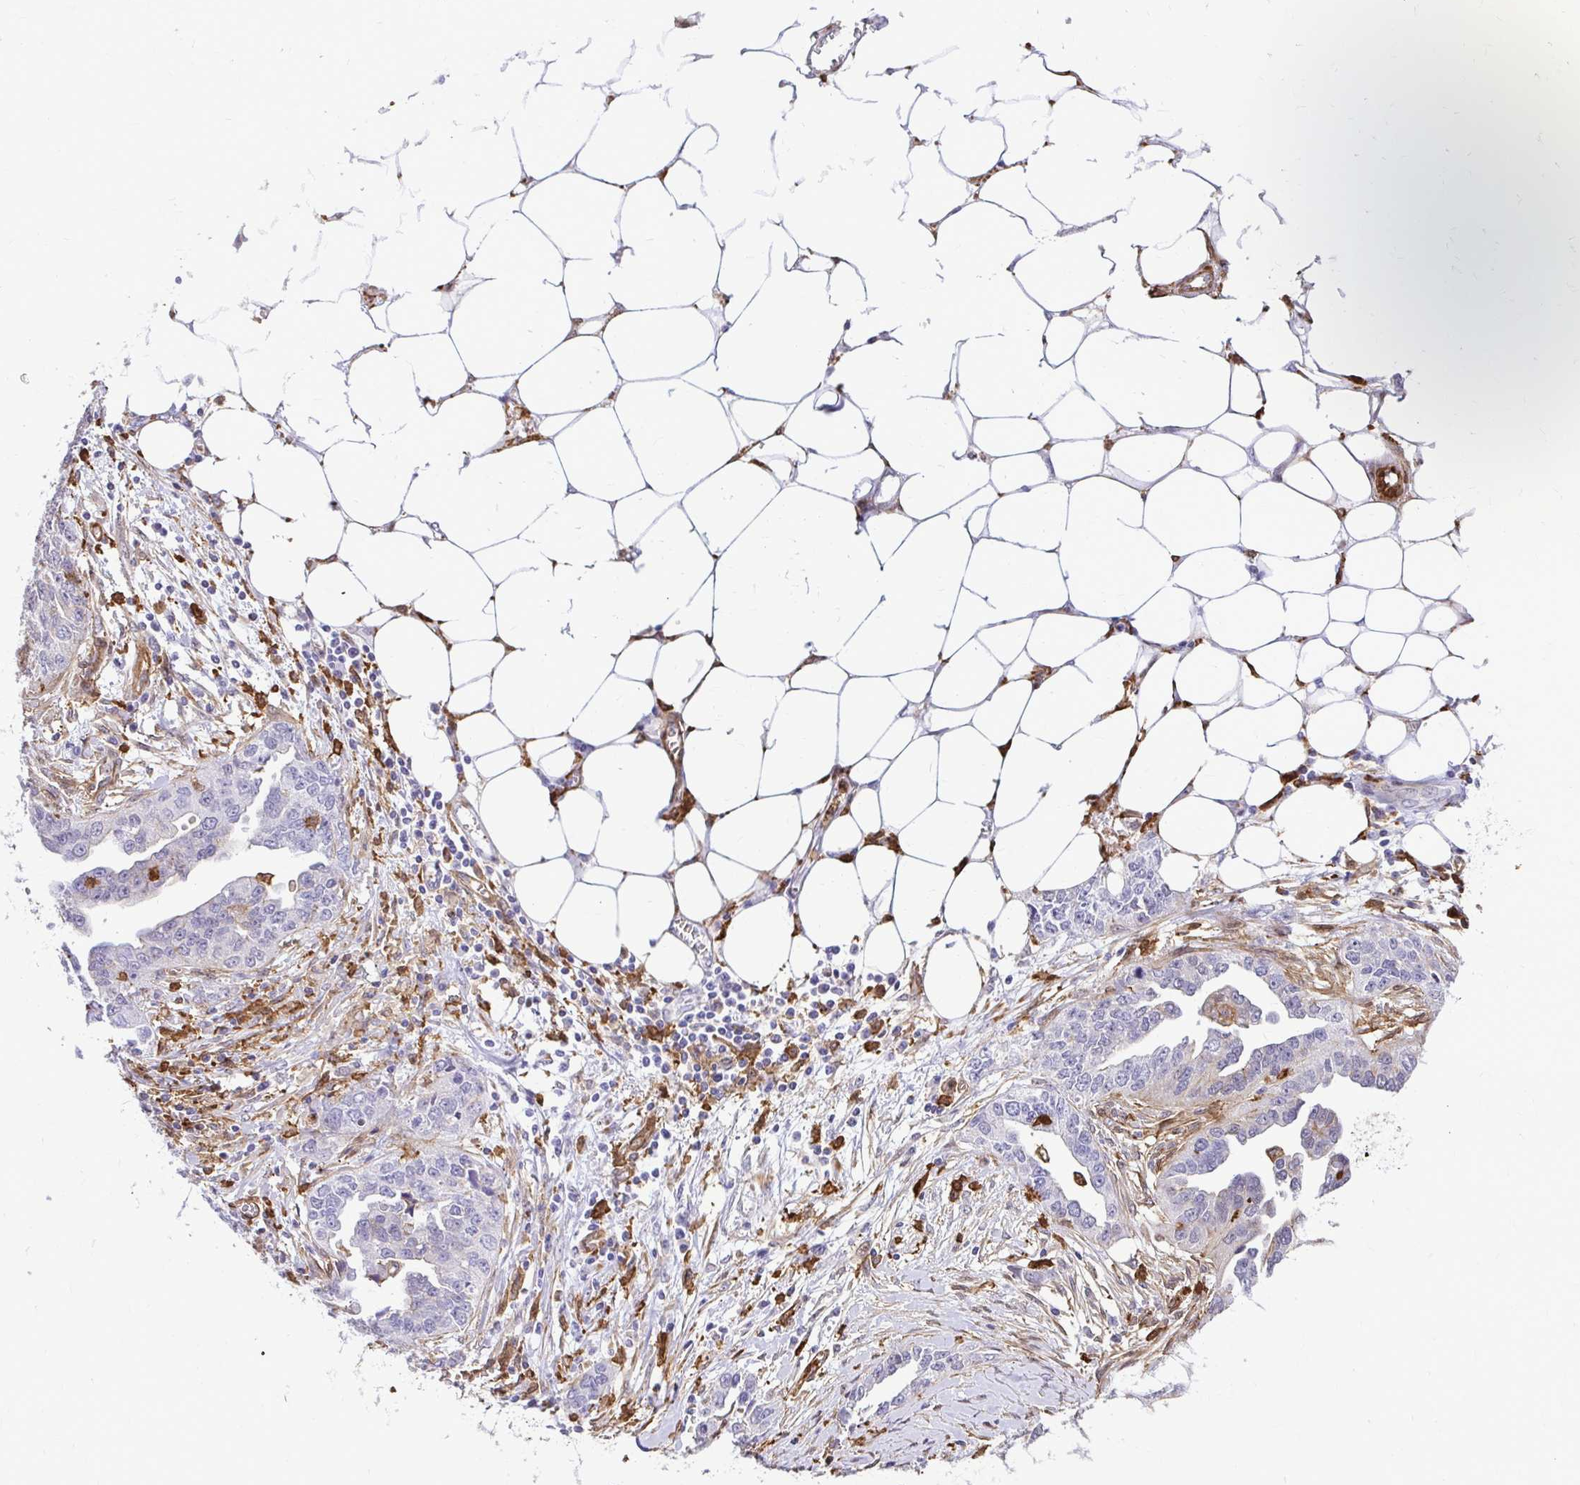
{"staining": {"intensity": "negative", "quantity": "none", "location": "none"}, "tissue": "ovarian cancer", "cell_type": "Tumor cells", "image_type": "cancer", "snomed": [{"axis": "morphology", "description": "Cystadenocarcinoma, serous, NOS"}, {"axis": "topography", "description": "Ovary"}], "caption": "This is a image of IHC staining of ovarian serous cystadenocarcinoma, which shows no staining in tumor cells. (IHC, brightfield microscopy, high magnification).", "gene": "GSN", "patient": {"sex": "female", "age": 75}}